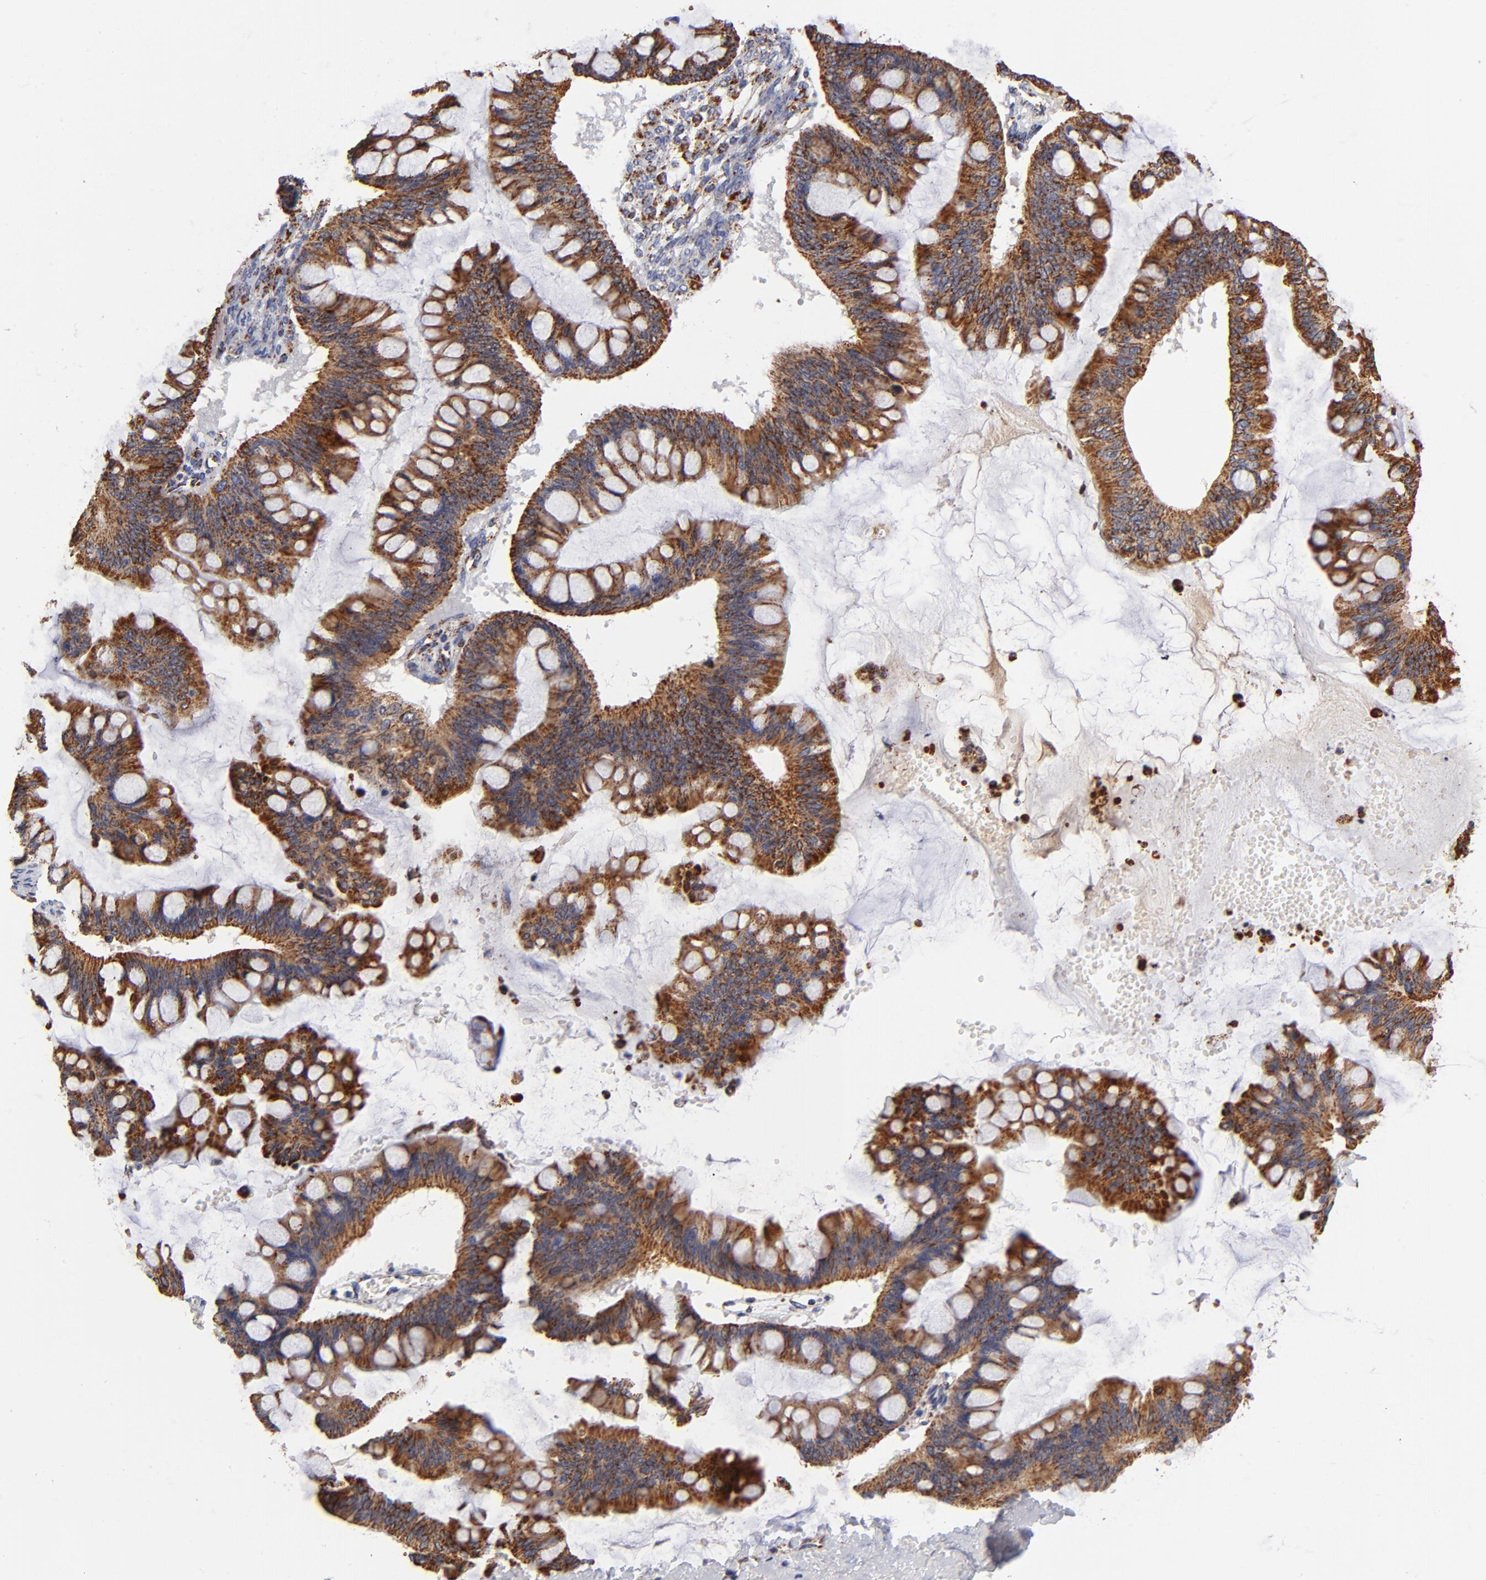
{"staining": {"intensity": "strong", "quantity": ">75%", "location": "cytoplasmic/membranous"}, "tissue": "ovarian cancer", "cell_type": "Tumor cells", "image_type": "cancer", "snomed": [{"axis": "morphology", "description": "Cystadenocarcinoma, mucinous, NOS"}, {"axis": "topography", "description": "Ovary"}], "caption": "Immunohistochemistry (DAB (3,3'-diaminobenzidine)) staining of ovarian cancer (mucinous cystadenocarcinoma) shows strong cytoplasmic/membranous protein staining in approximately >75% of tumor cells. The protein is stained brown, and the nuclei are stained in blue (DAB IHC with brightfield microscopy, high magnification).", "gene": "ECHS1", "patient": {"sex": "female", "age": 73}}